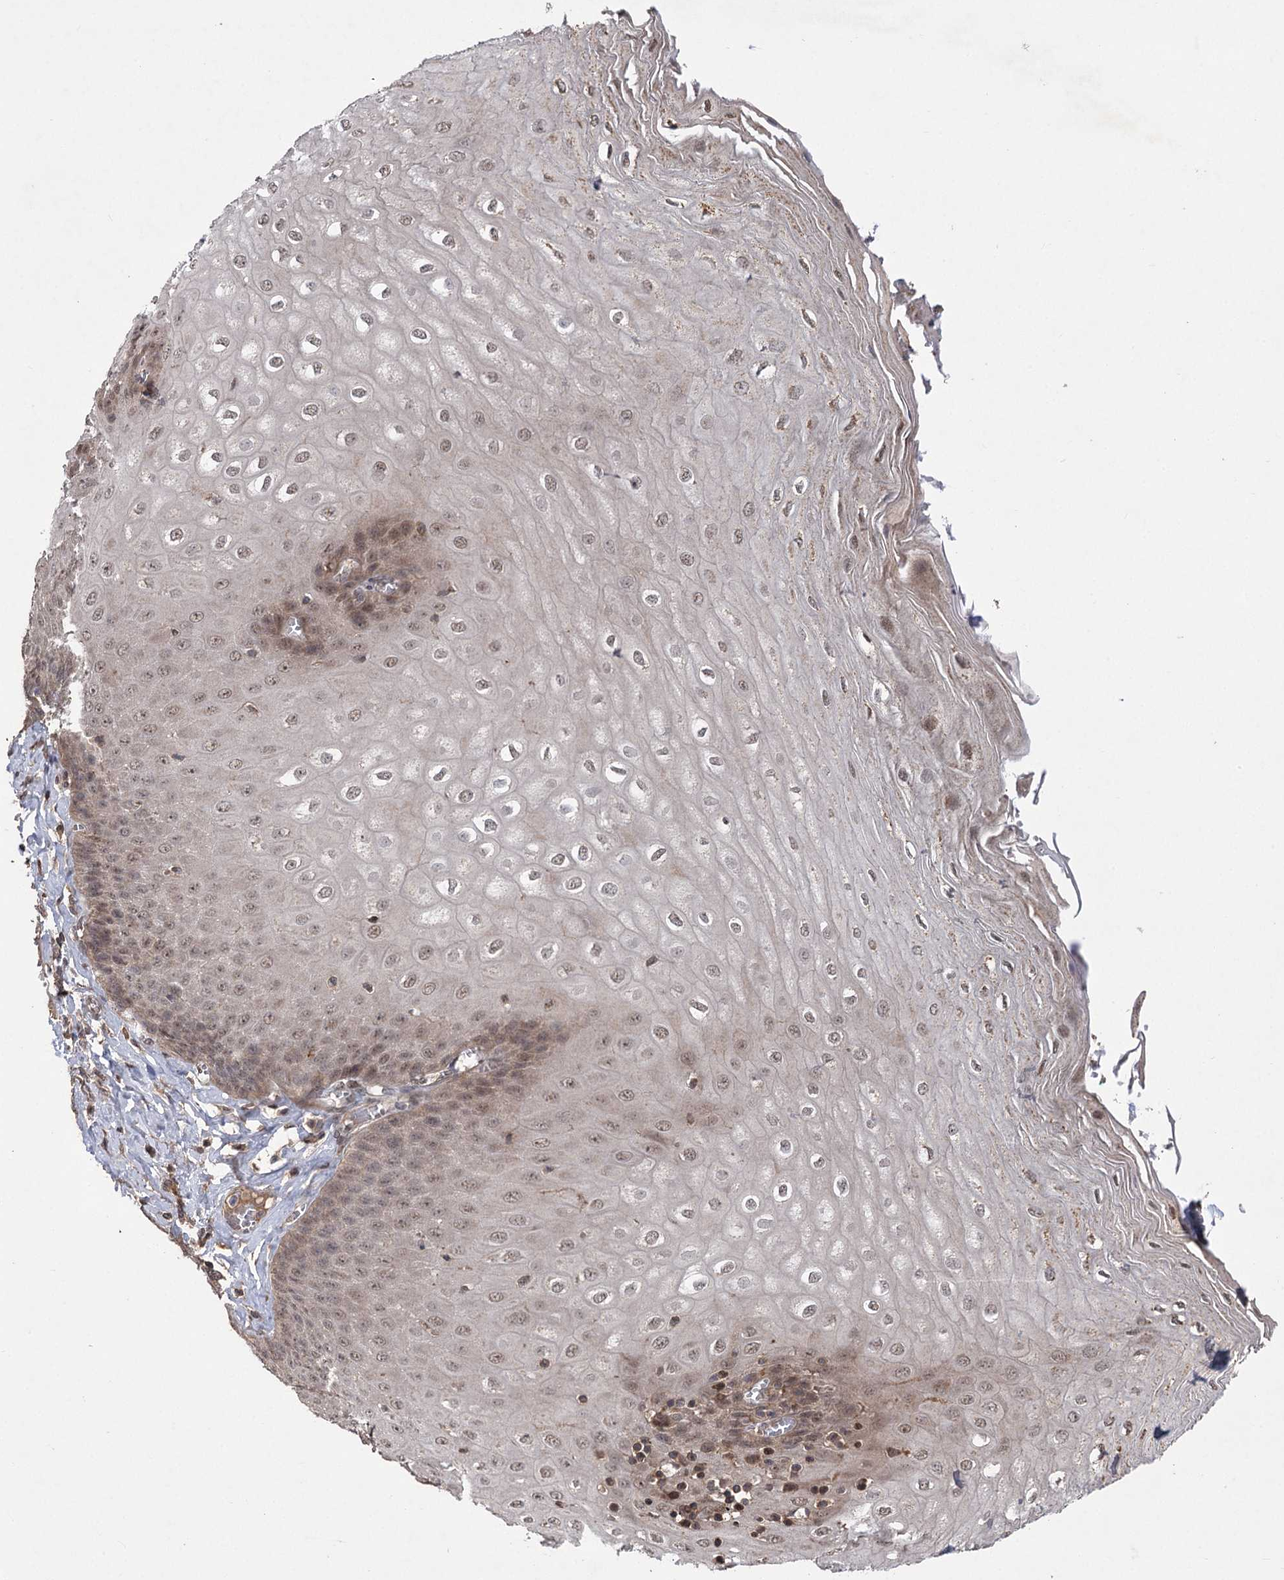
{"staining": {"intensity": "moderate", "quantity": "25%-75%", "location": "cytoplasmic/membranous,nuclear"}, "tissue": "esophagus", "cell_type": "Squamous epithelial cells", "image_type": "normal", "snomed": [{"axis": "morphology", "description": "Normal tissue, NOS"}, {"axis": "topography", "description": "Esophagus"}], "caption": "An image showing moderate cytoplasmic/membranous,nuclear expression in approximately 25%-75% of squamous epithelial cells in unremarkable esophagus, as visualized by brown immunohistochemical staining.", "gene": "TENM2", "patient": {"sex": "male", "age": 60}}